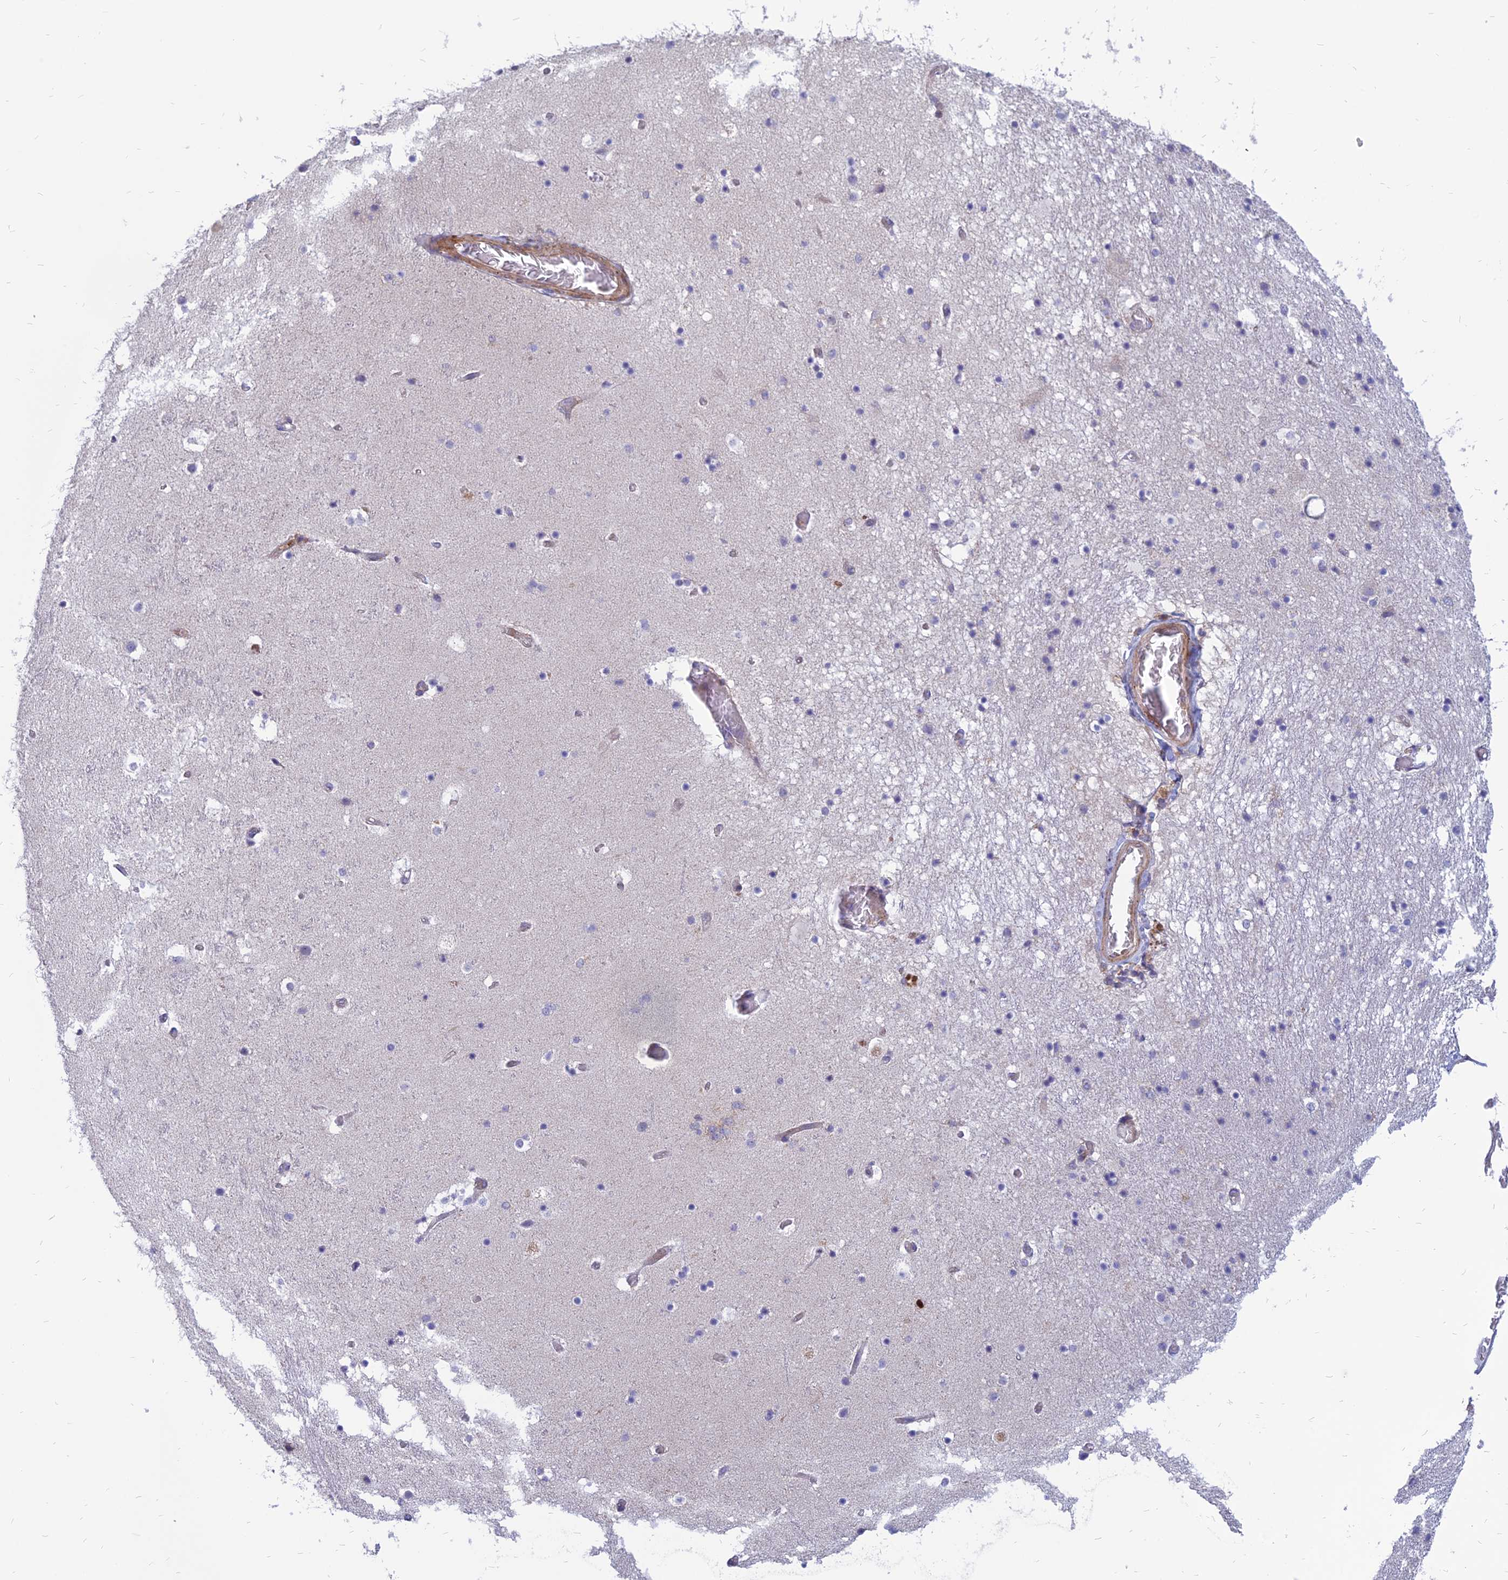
{"staining": {"intensity": "negative", "quantity": "none", "location": "none"}, "tissue": "hippocampus", "cell_type": "Glial cells", "image_type": "normal", "snomed": [{"axis": "morphology", "description": "Normal tissue, NOS"}, {"axis": "topography", "description": "Hippocampus"}], "caption": "Hippocampus stained for a protein using IHC shows no expression glial cells.", "gene": "PHKA2", "patient": {"sex": "female", "age": 52}}